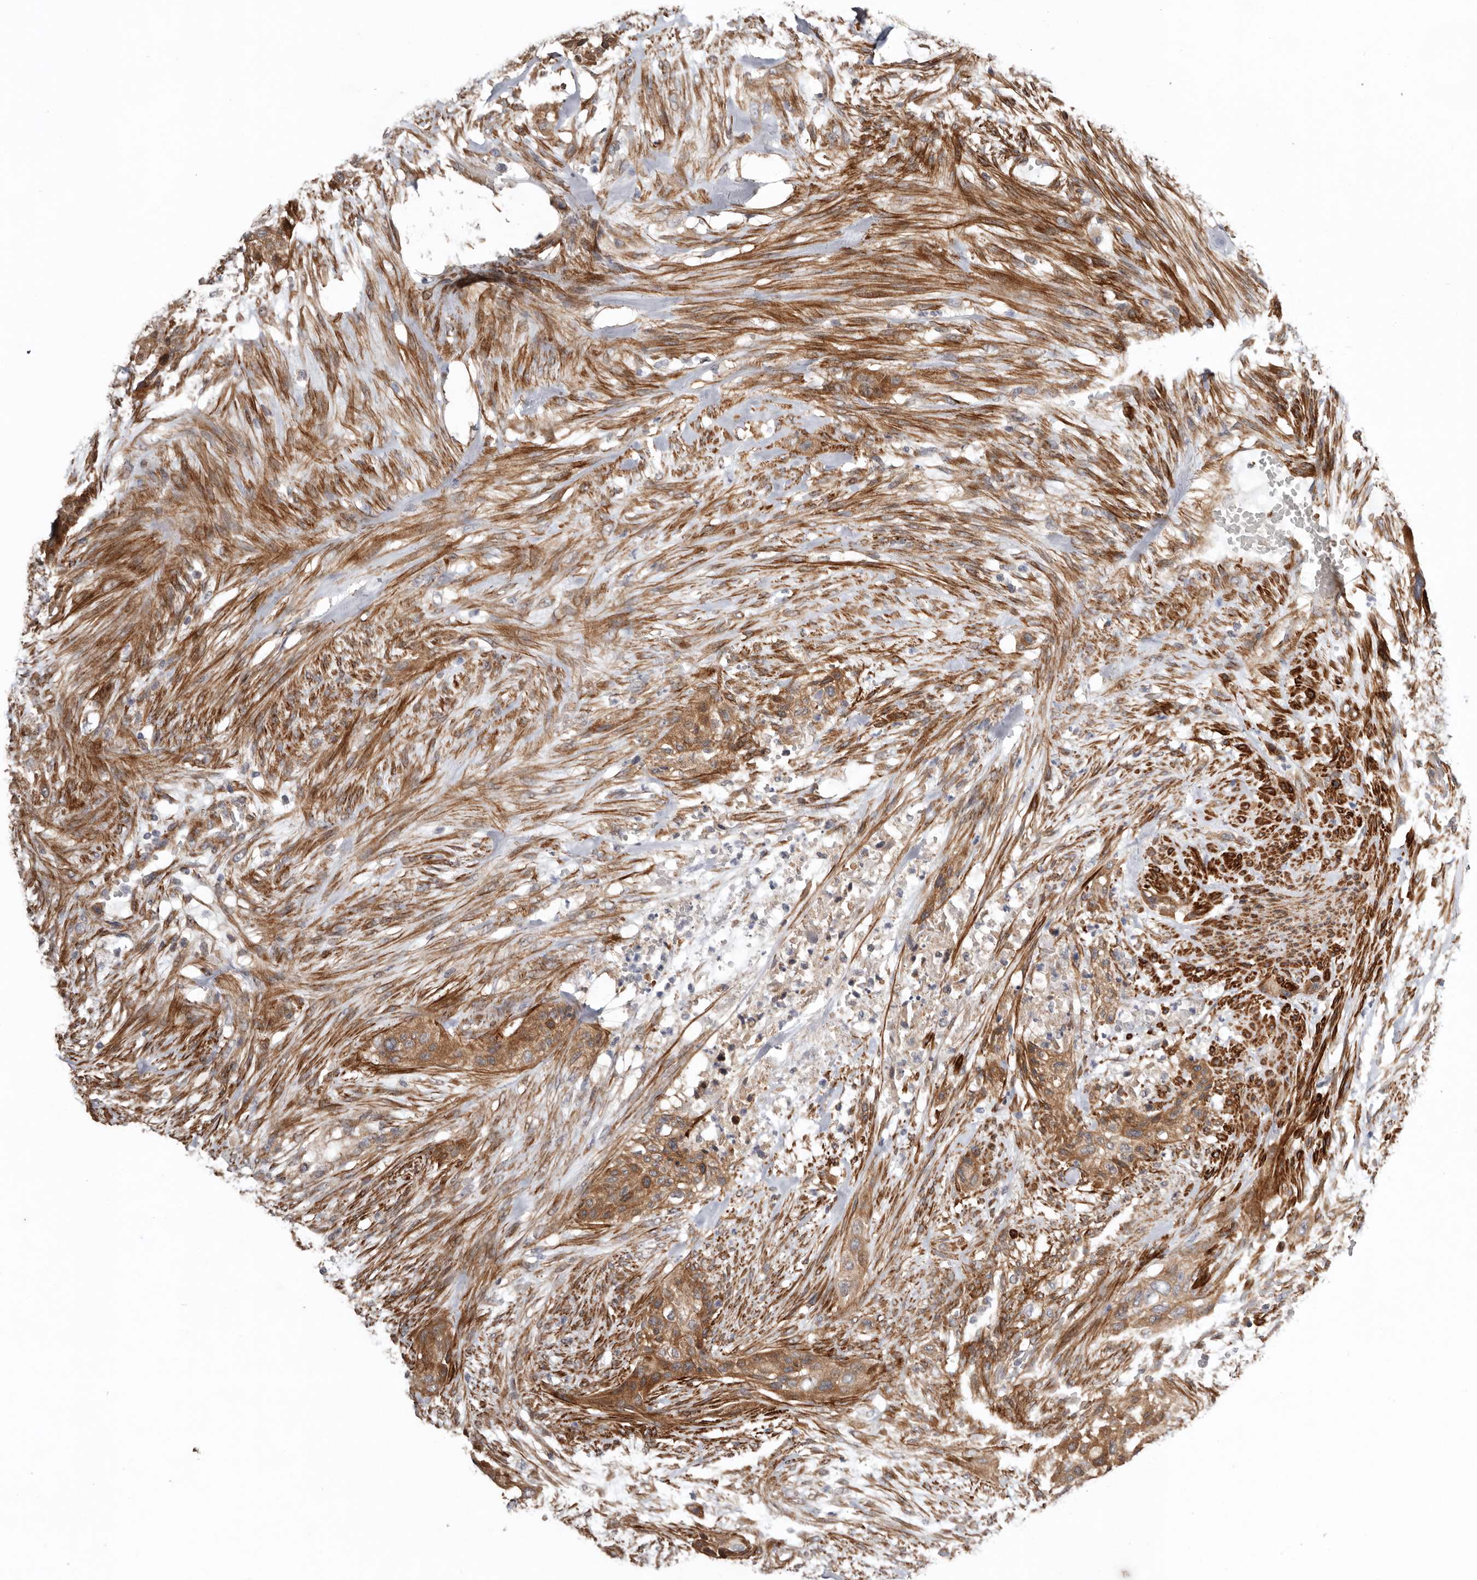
{"staining": {"intensity": "moderate", "quantity": ">75%", "location": "cytoplasmic/membranous"}, "tissue": "urothelial cancer", "cell_type": "Tumor cells", "image_type": "cancer", "snomed": [{"axis": "morphology", "description": "Urothelial carcinoma, High grade"}, {"axis": "topography", "description": "Urinary bladder"}], "caption": "The image exhibits staining of urothelial cancer, revealing moderate cytoplasmic/membranous protein positivity (brown color) within tumor cells. (Brightfield microscopy of DAB IHC at high magnification).", "gene": "PROKR1", "patient": {"sex": "male", "age": 35}}